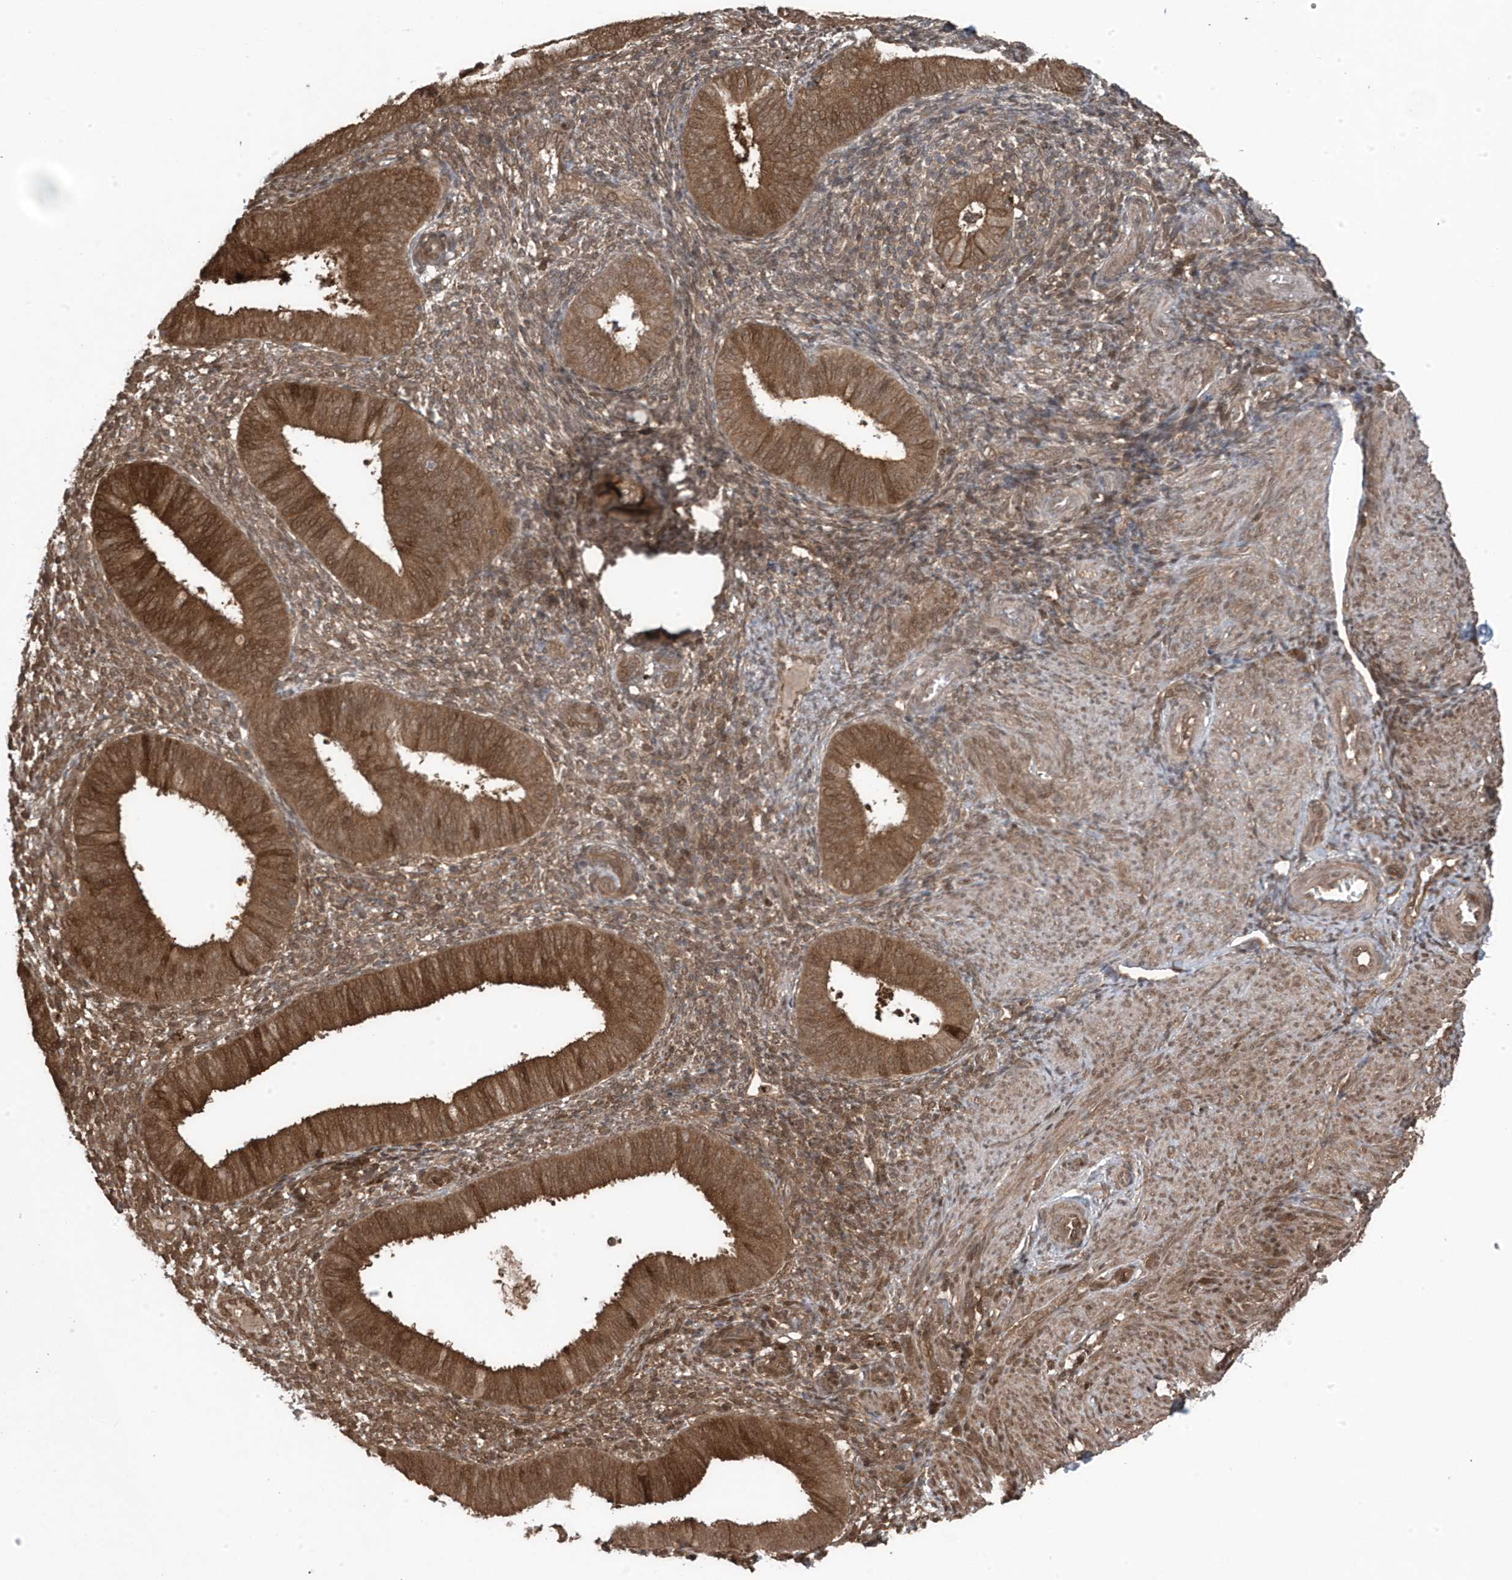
{"staining": {"intensity": "moderate", "quantity": "25%-75%", "location": "cytoplasmic/membranous"}, "tissue": "endometrium", "cell_type": "Cells in endometrial stroma", "image_type": "normal", "snomed": [{"axis": "morphology", "description": "Normal tissue, NOS"}, {"axis": "topography", "description": "Uterus"}, {"axis": "topography", "description": "Endometrium"}], "caption": "Approximately 25%-75% of cells in endometrial stroma in unremarkable endometrium demonstrate moderate cytoplasmic/membranous protein staining as visualized by brown immunohistochemical staining.", "gene": "MAPK1IP1L", "patient": {"sex": "female", "age": 48}}